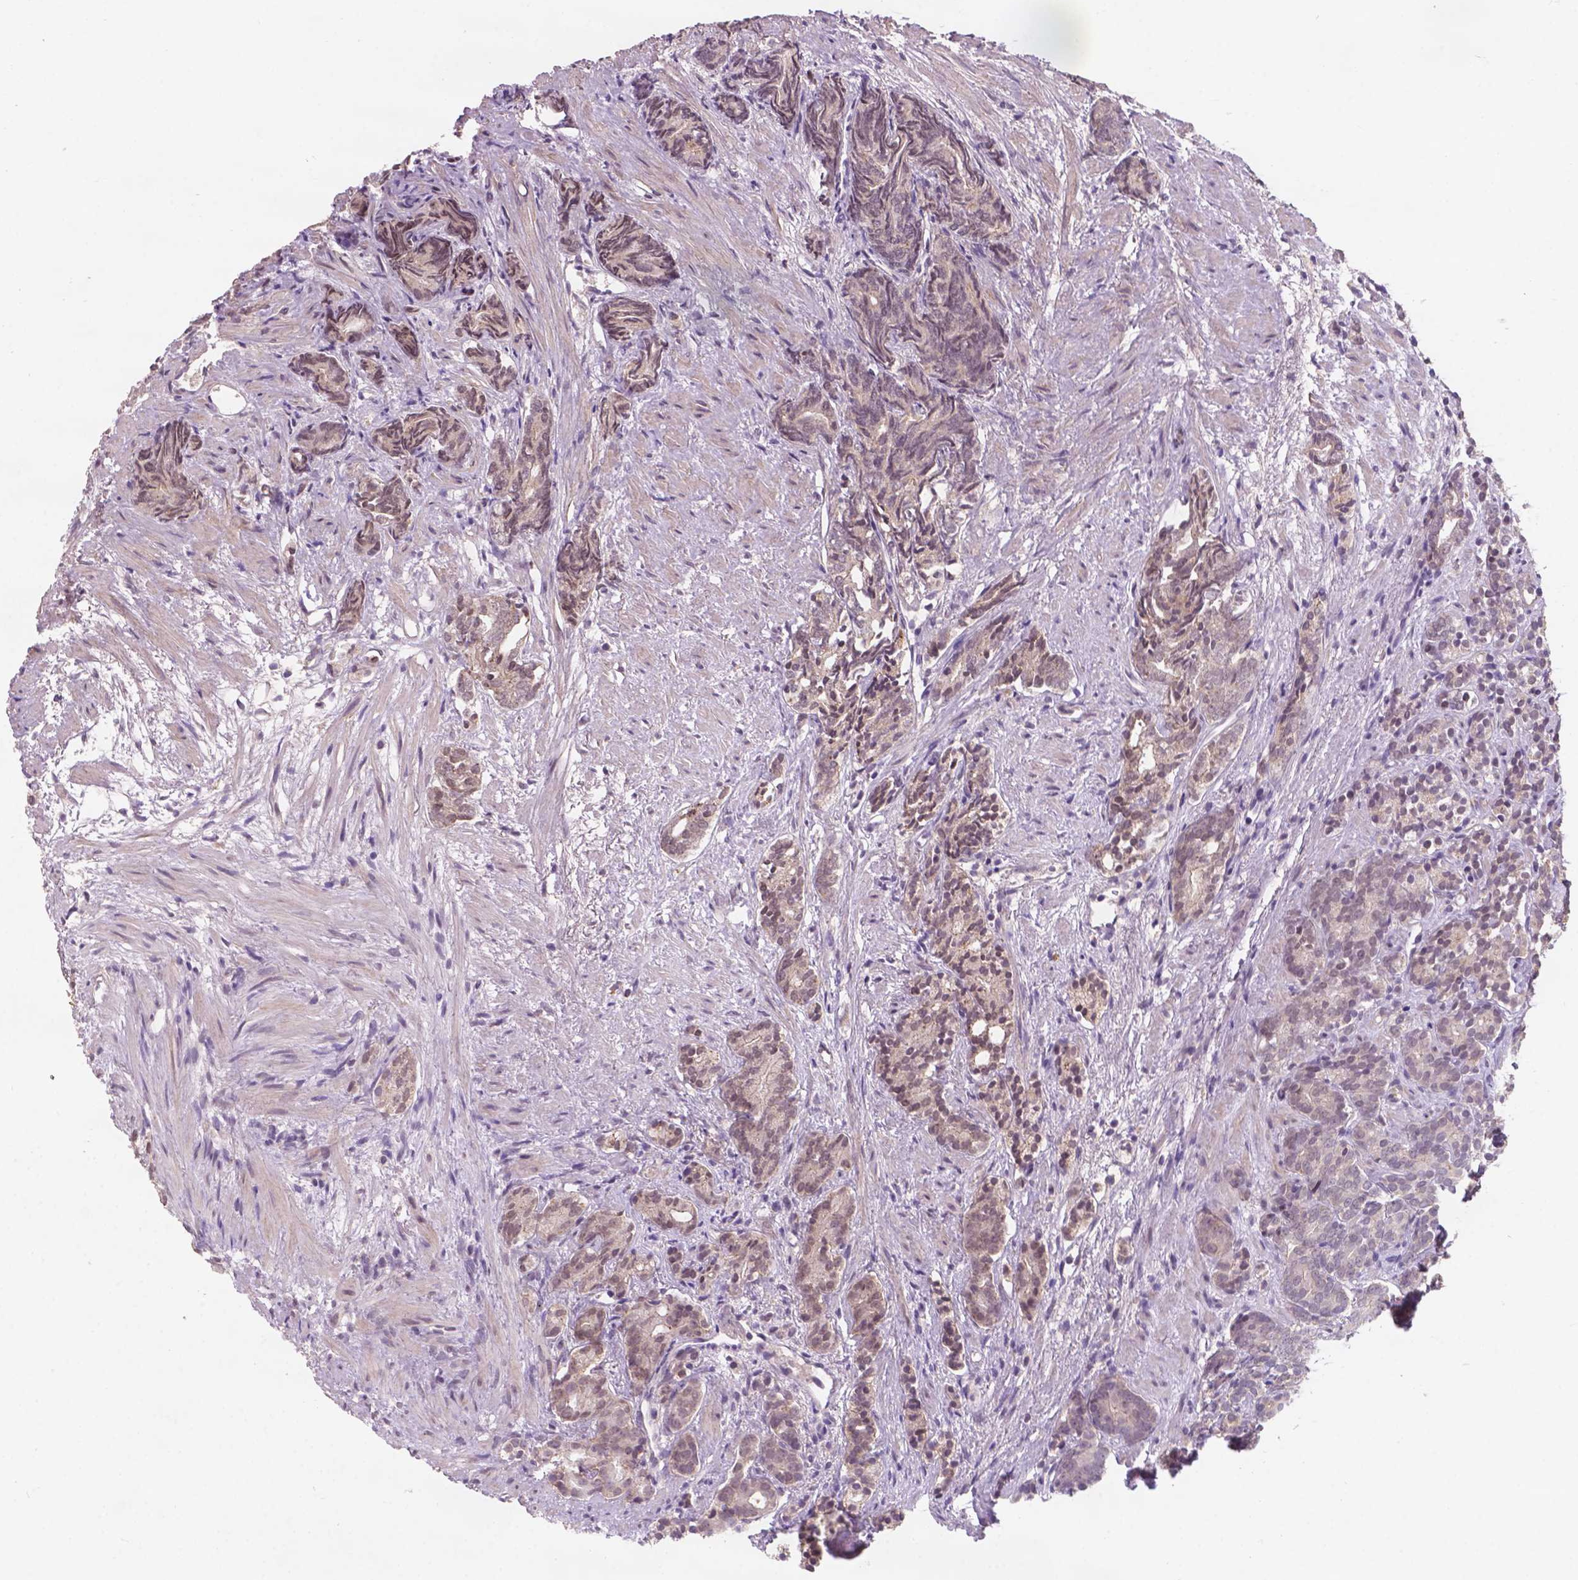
{"staining": {"intensity": "weak", "quantity": "25%-75%", "location": "nuclear"}, "tissue": "prostate cancer", "cell_type": "Tumor cells", "image_type": "cancer", "snomed": [{"axis": "morphology", "description": "Adenocarcinoma, High grade"}, {"axis": "topography", "description": "Prostate"}], "caption": "Immunohistochemical staining of adenocarcinoma (high-grade) (prostate) displays low levels of weak nuclear protein expression in about 25%-75% of tumor cells.", "gene": "GXYLT2", "patient": {"sex": "male", "age": 84}}